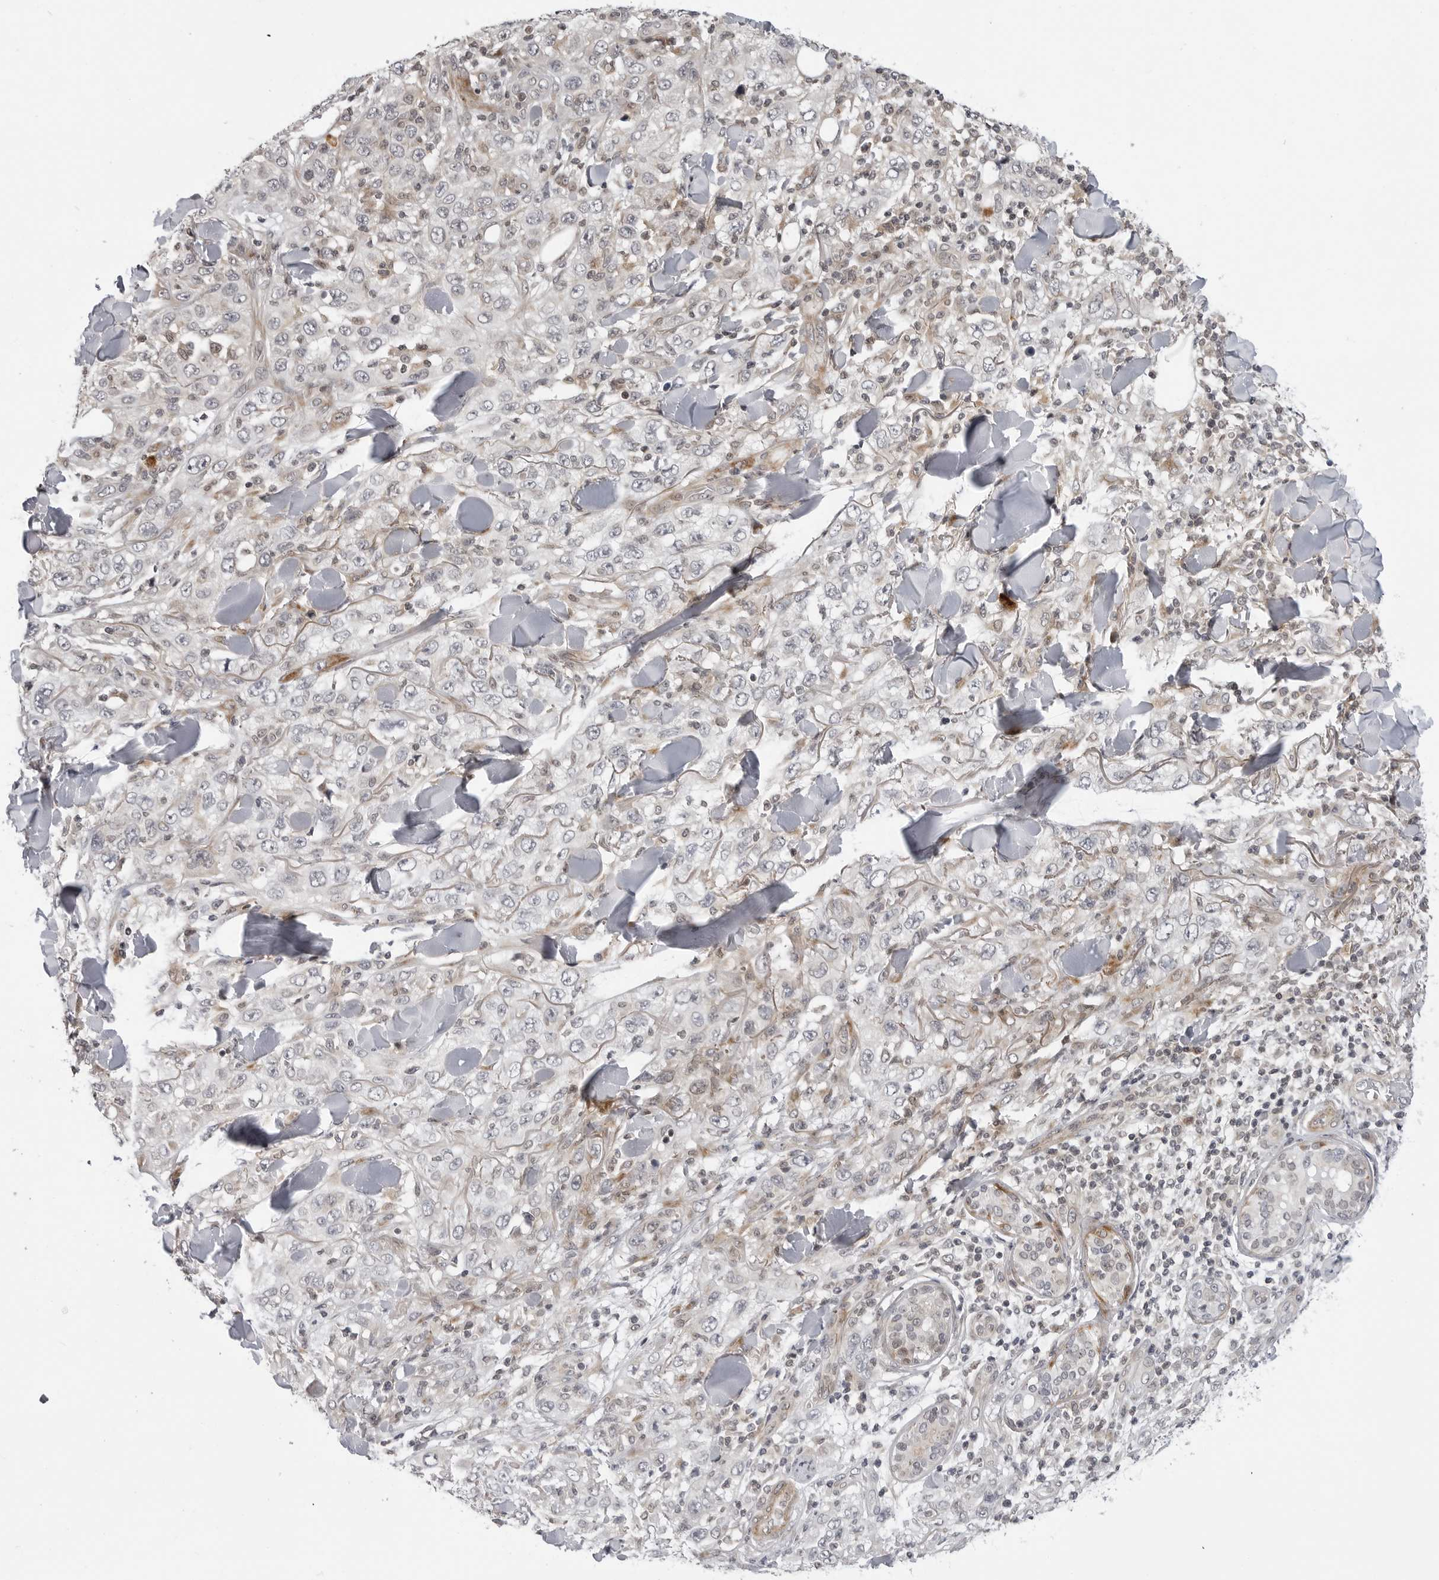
{"staining": {"intensity": "weak", "quantity": "<25%", "location": "cytoplasmic/membranous"}, "tissue": "skin cancer", "cell_type": "Tumor cells", "image_type": "cancer", "snomed": [{"axis": "morphology", "description": "Squamous cell carcinoma, NOS"}, {"axis": "topography", "description": "Skin"}], "caption": "The photomicrograph displays no staining of tumor cells in skin squamous cell carcinoma.", "gene": "ADAMTS5", "patient": {"sex": "female", "age": 88}}